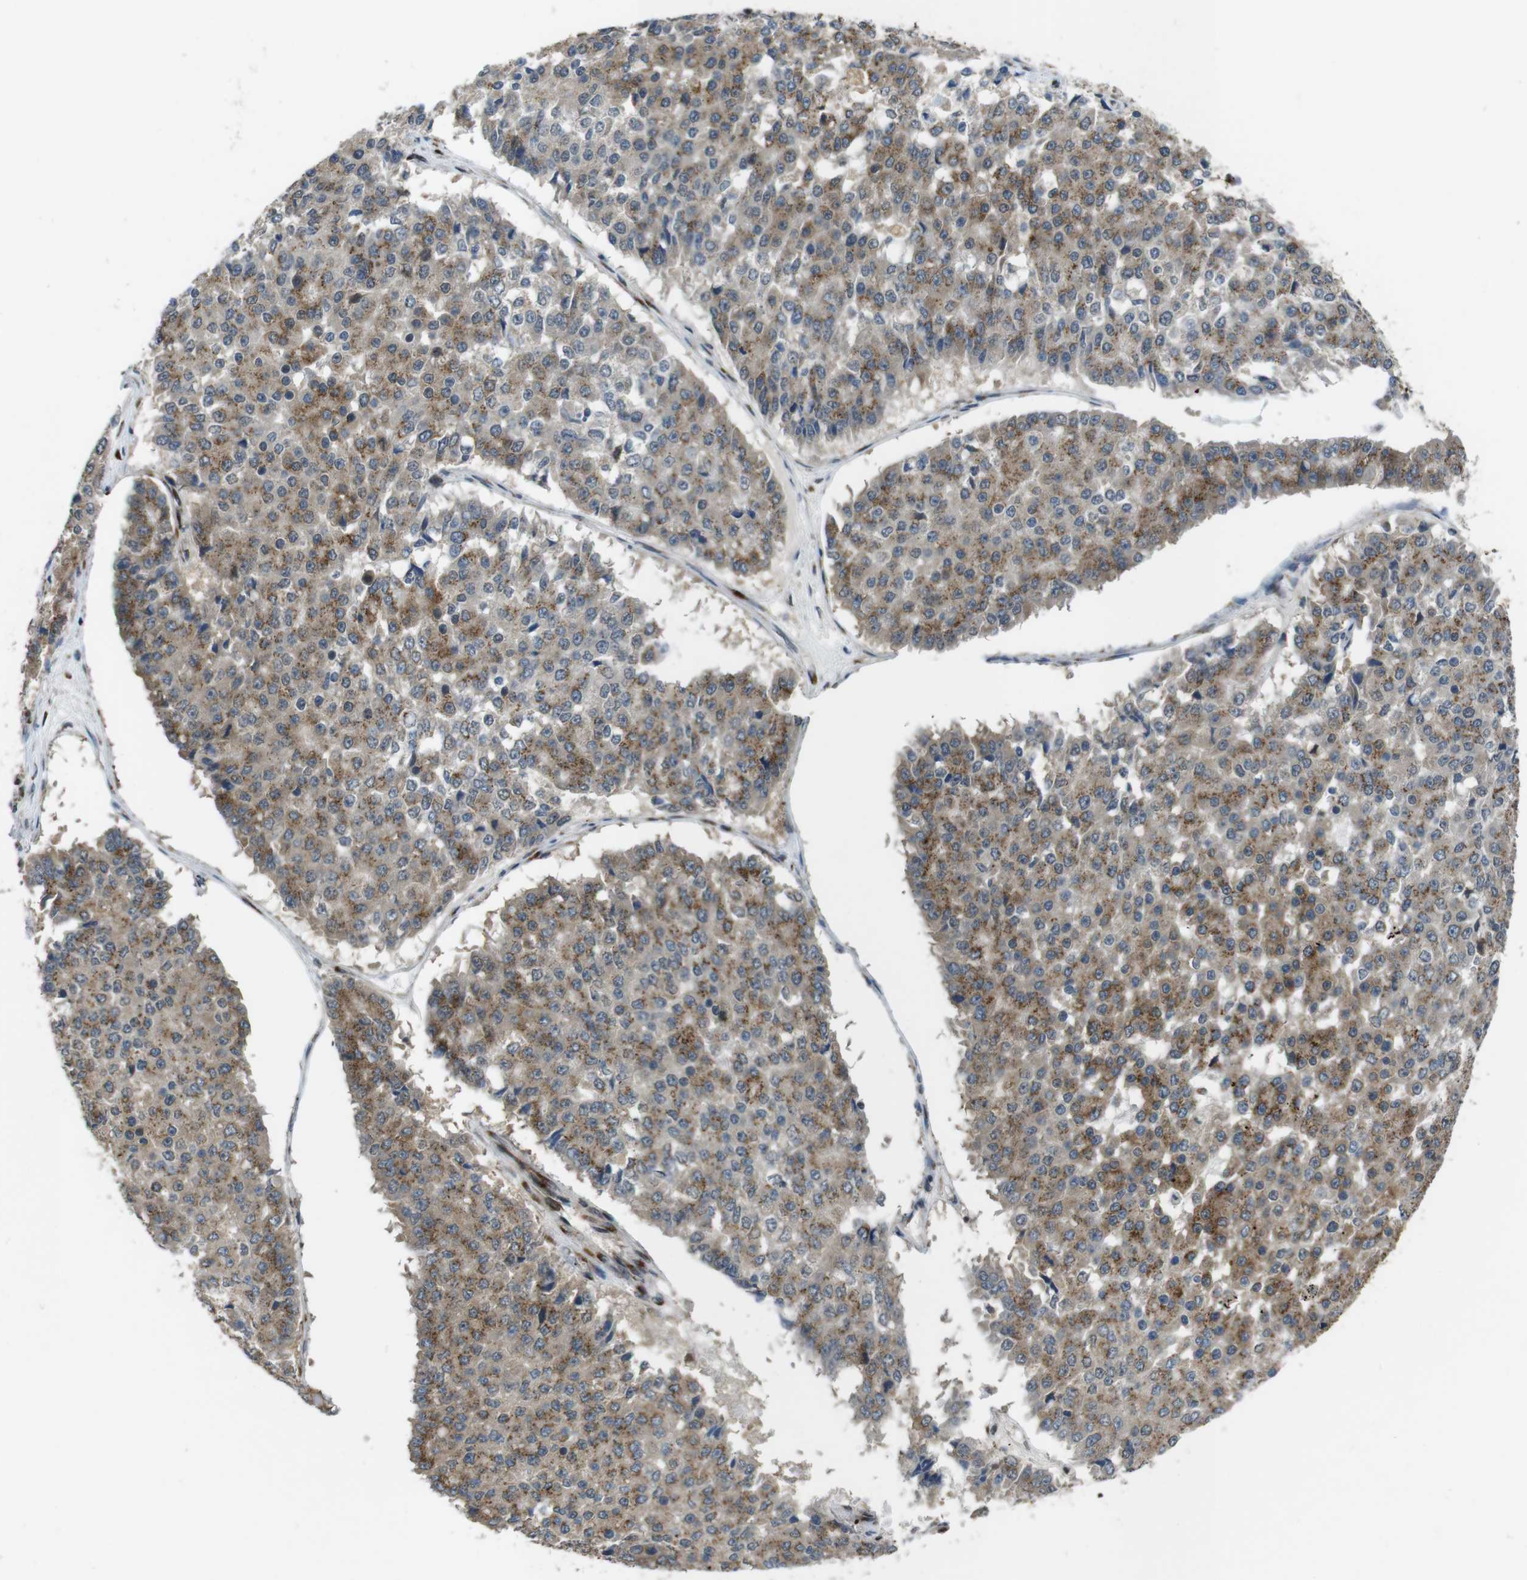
{"staining": {"intensity": "moderate", "quantity": ">75%", "location": "cytoplasmic/membranous"}, "tissue": "pancreatic cancer", "cell_type": "Tumor cells", "image_type": "cancer", "snomed": [{"axis": "morphology", "description": "Adenocarcinoma, NOS"}, {"axis": "topography", "description": "Pancreas"}], "caption": "Immunohistochemical staining of human pancreatic cancer demonstrates medium levels of moderate cytoplasmic/membranous protein positivity in approximately >75% of tumor cells. (DAB = brown stain, brightfield microscopy at high magnification).", "gene": "ZFPL1", "patient": {"sex": "male", "age": 50}}